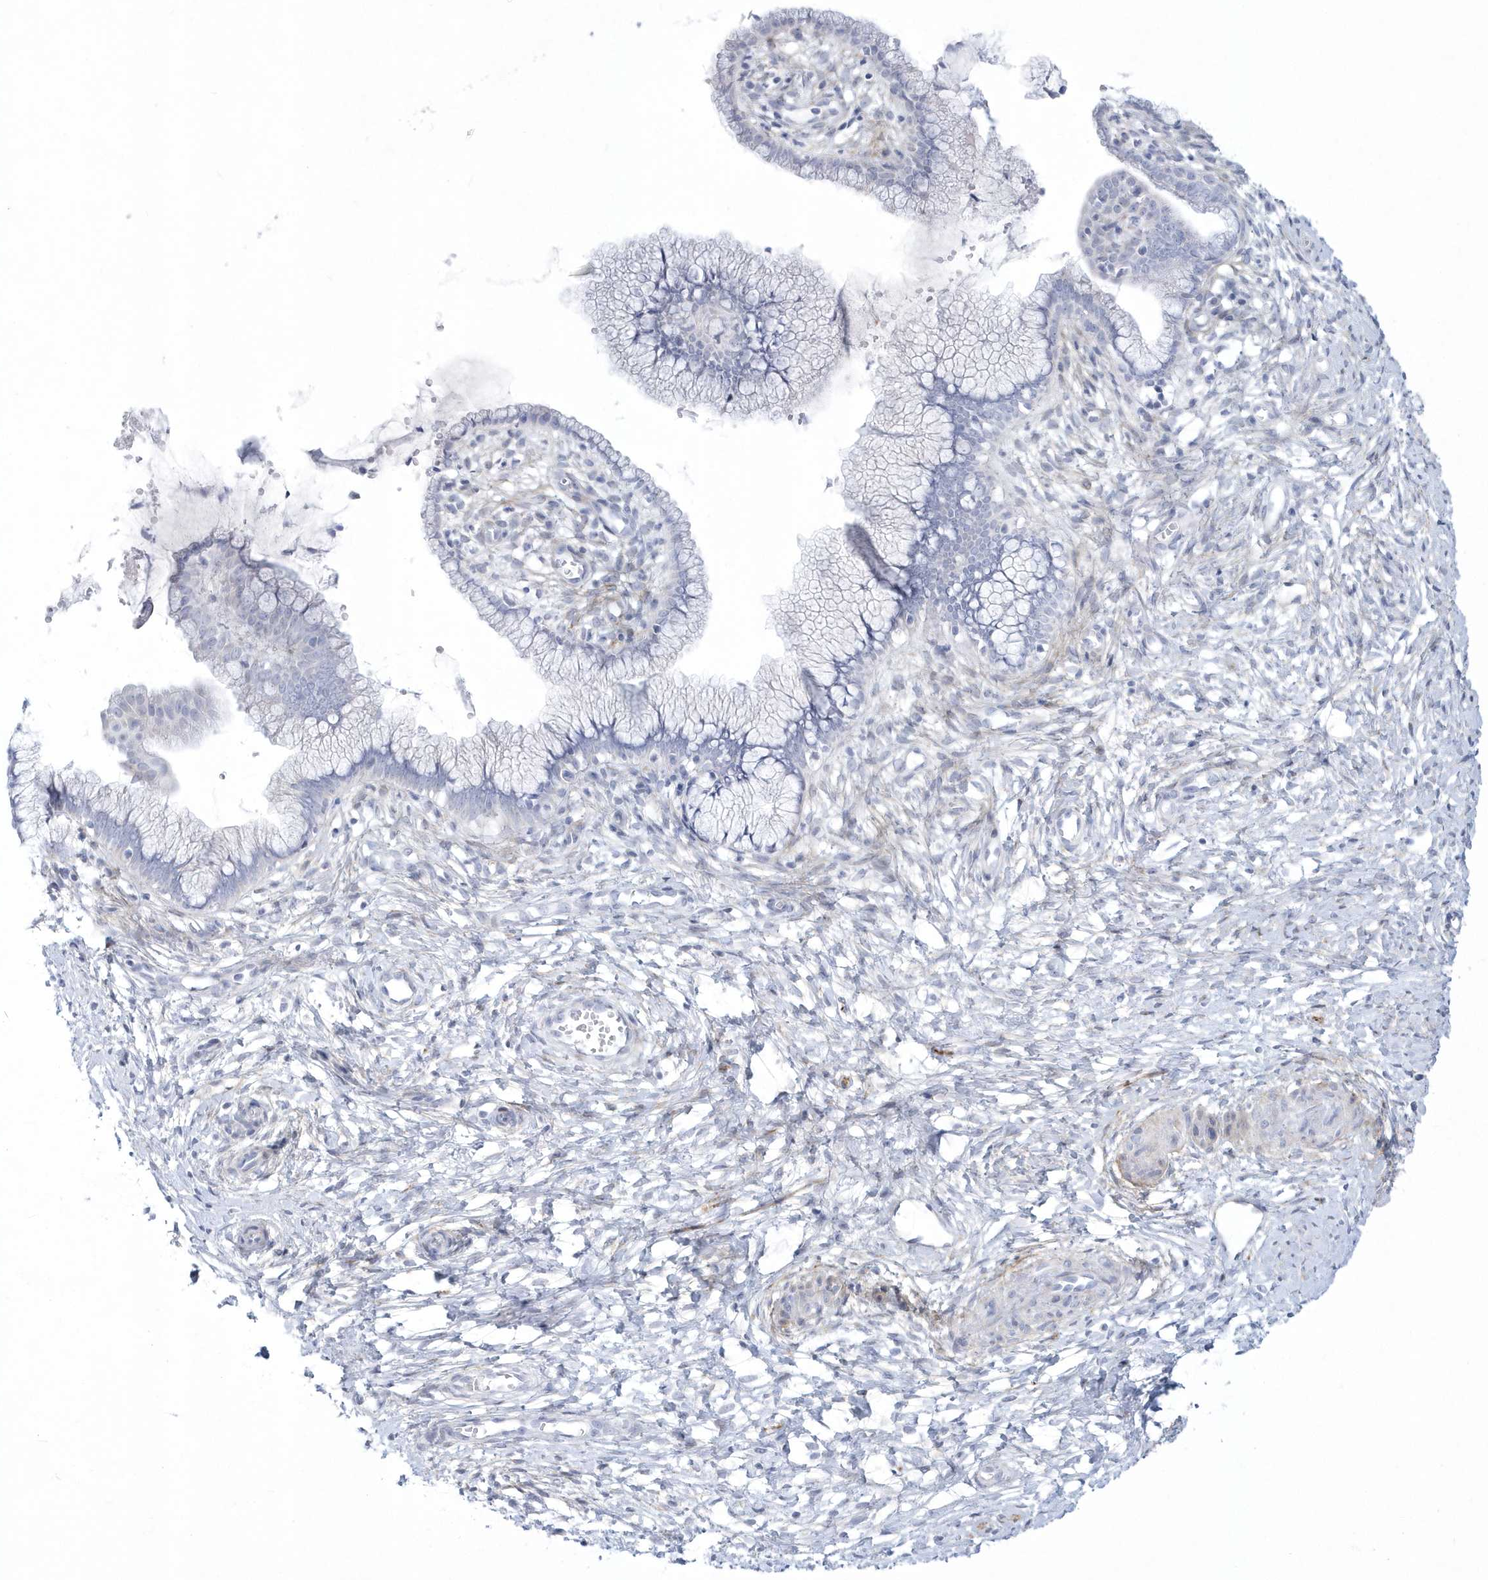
{"staining": {"intensity": "negative", "quantity": "none", "location": "none"}, "tissue": "cervix", "cell_type": "Glandular cells", "image_type": "normal", "snomed": [{"axis": "morphology", "description": "Normal tissue, NOS"}, {"axis": "topography", "description": "Cervix"}], "caption": "High magnification brightfield microscopy of benign cervix stained with DAB (3,3'-diaminobenzidine) (brown) and counterstained with hematoxylin (blue): glandular cells show no significant positivity. (DAB (3,3'-diaminobenzidine) immunohistochemistry with hematoxylin counter stain).", "gene": "WDR27", "patient": {"sex": "female", "age": 36}}